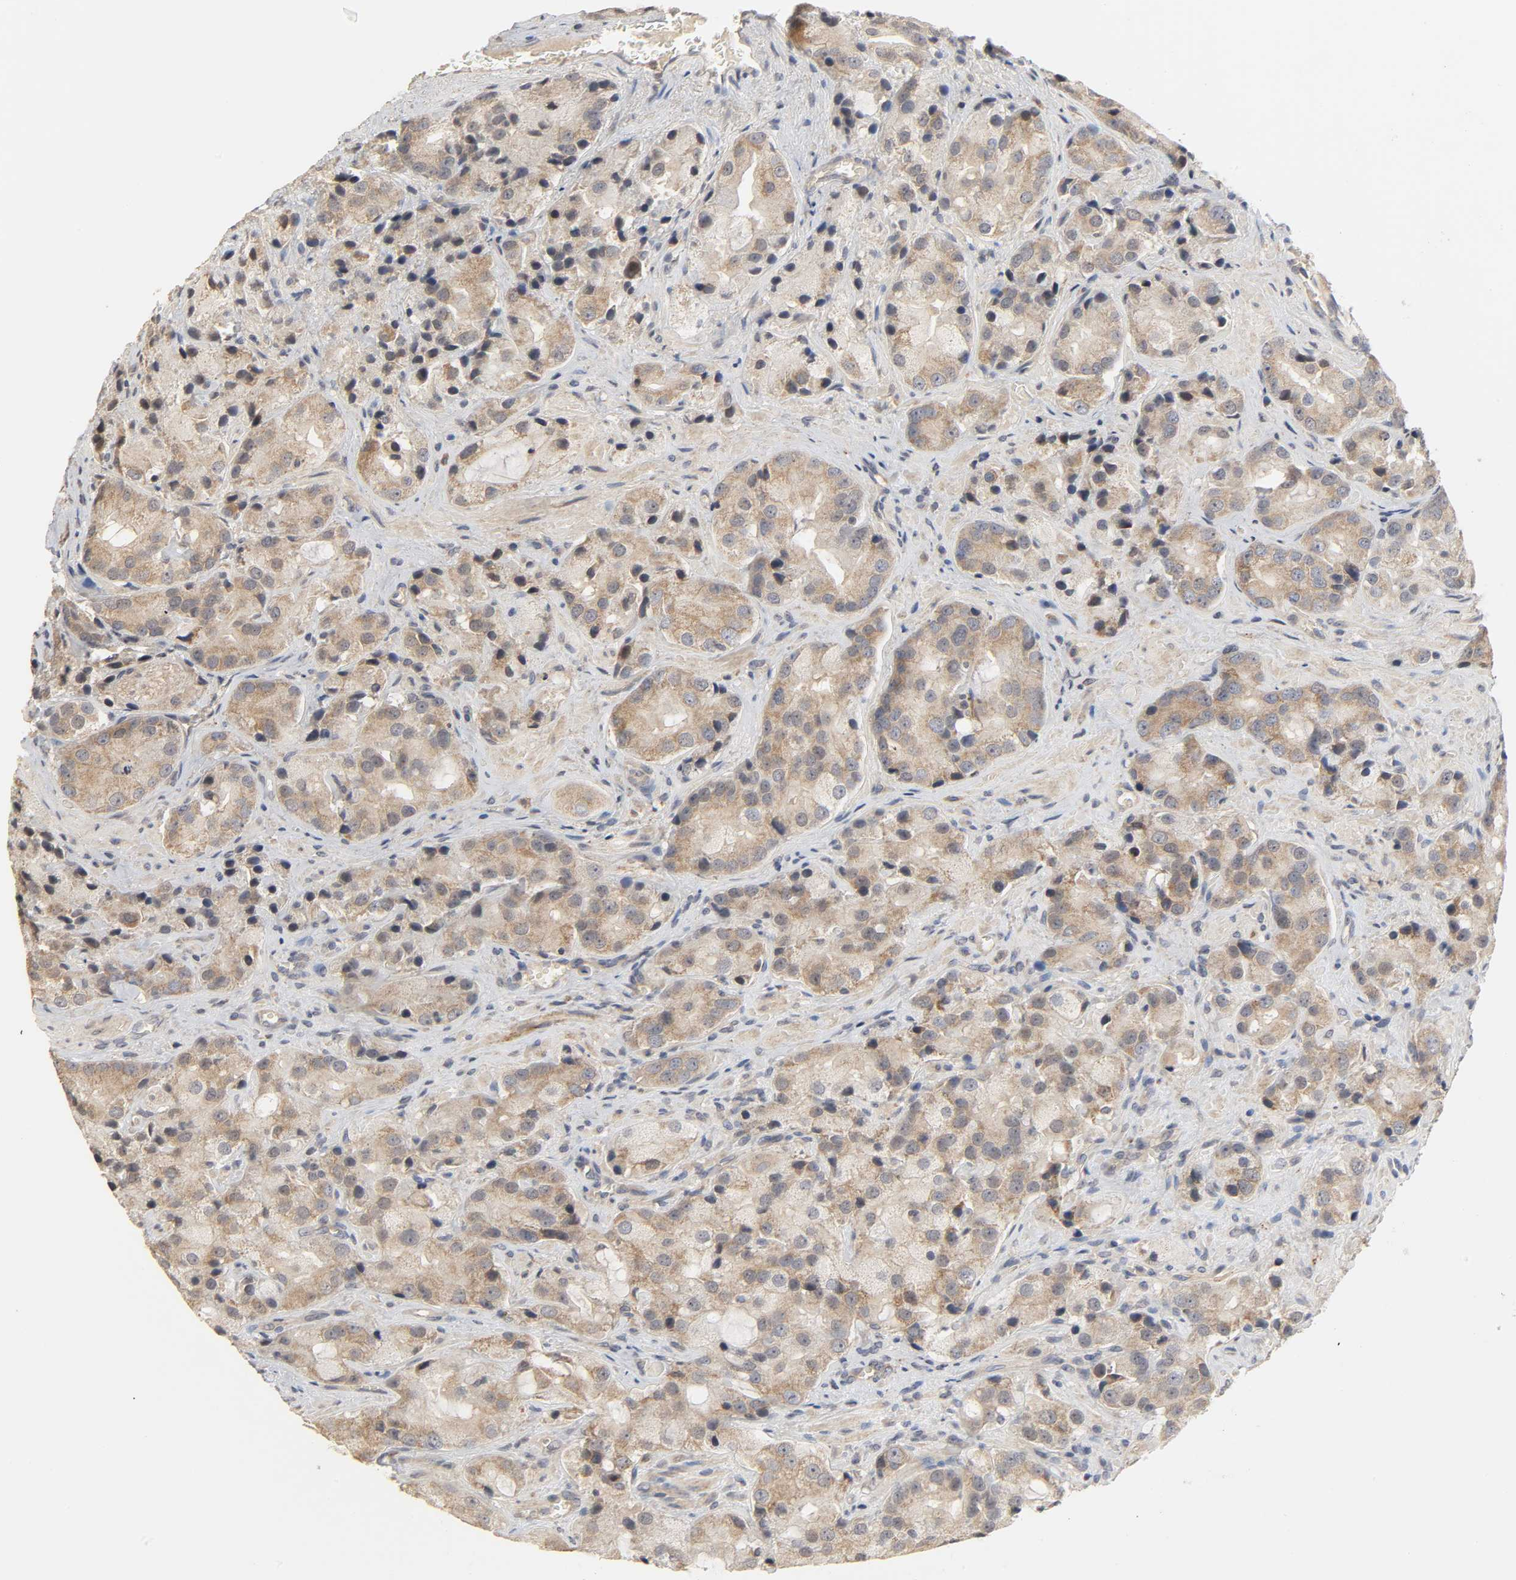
{"staining": {"intensity": "moderate", "quantity": ">75%", "location": "cytoplasmic/membranous"}, "tissue": "prostate cancer", "cell_type": "Tumor cells", "image_type": "cancer", "snomed": [{"axis": "morphology", "description": "Adenocarcinoma, High grade"}, {"axis": "topography", "description": "Prostate"}], "caption": "Immunohistochemistry (IHC) (DAB (3,3'-diaminobenzidine)) staining of human prostate adenocarcinoma (high-grade) displays moderate cytoplasmic/membranous protein positivity in approximately >75% of tumor cells.", "gene": "CLEC4E", "patient": {"sex": "male", "age": 70}}